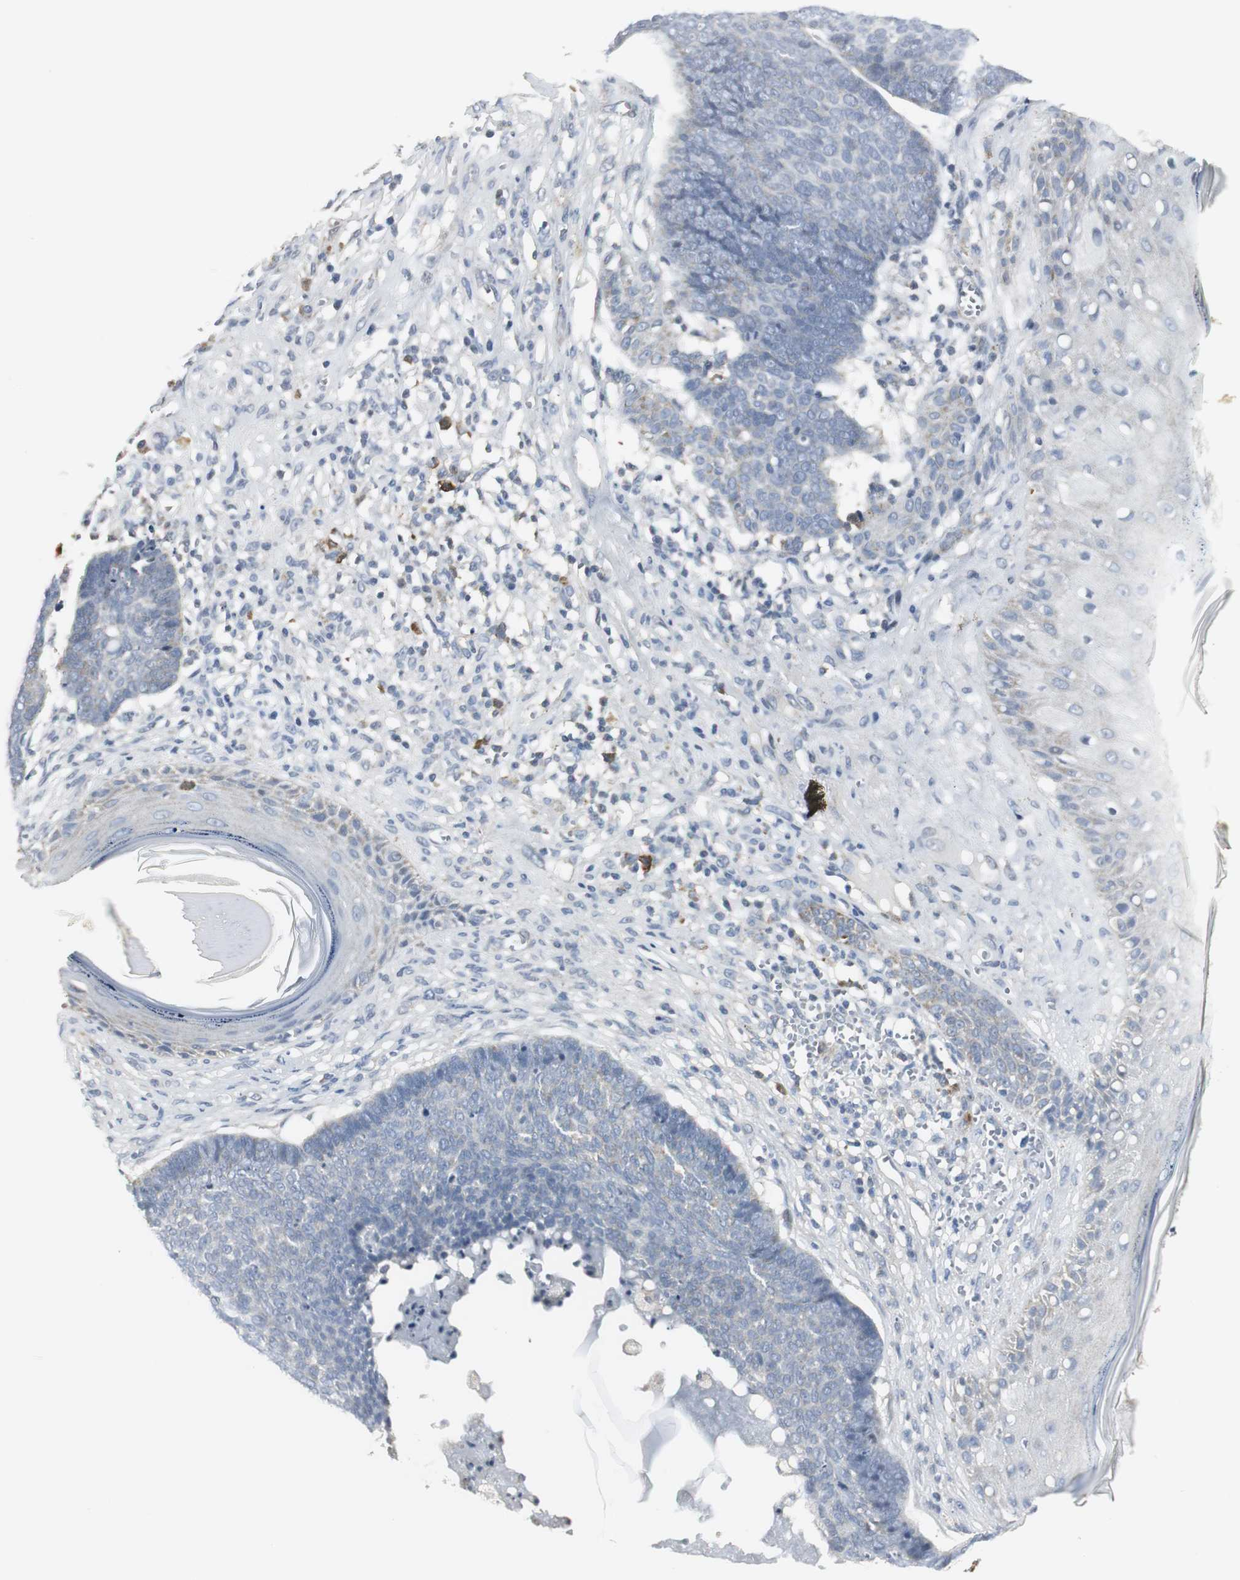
{"staining": {"intensity": "negative", "quantity": "none", "location": "none"}, "tissue": "skin cancer", "cell_type": "Tumor cells", "image_type": "cancer", "snomed": [{"axis": "morphology", "description": "Basal cell carcinoma"}, {"axis": "topography", "description": "Skin"}], "caption": "High power microscopy histopathology image of an immunohistochemistry (IHC) micrograph of skin cancer, revealing no significant positivity in tumor cells. (Brightfield microscopy of DAB immunohistochemistry (IHC) at high magnification).", "gene": "CCT5", "patient": {"sex": "male", "age": 84}}